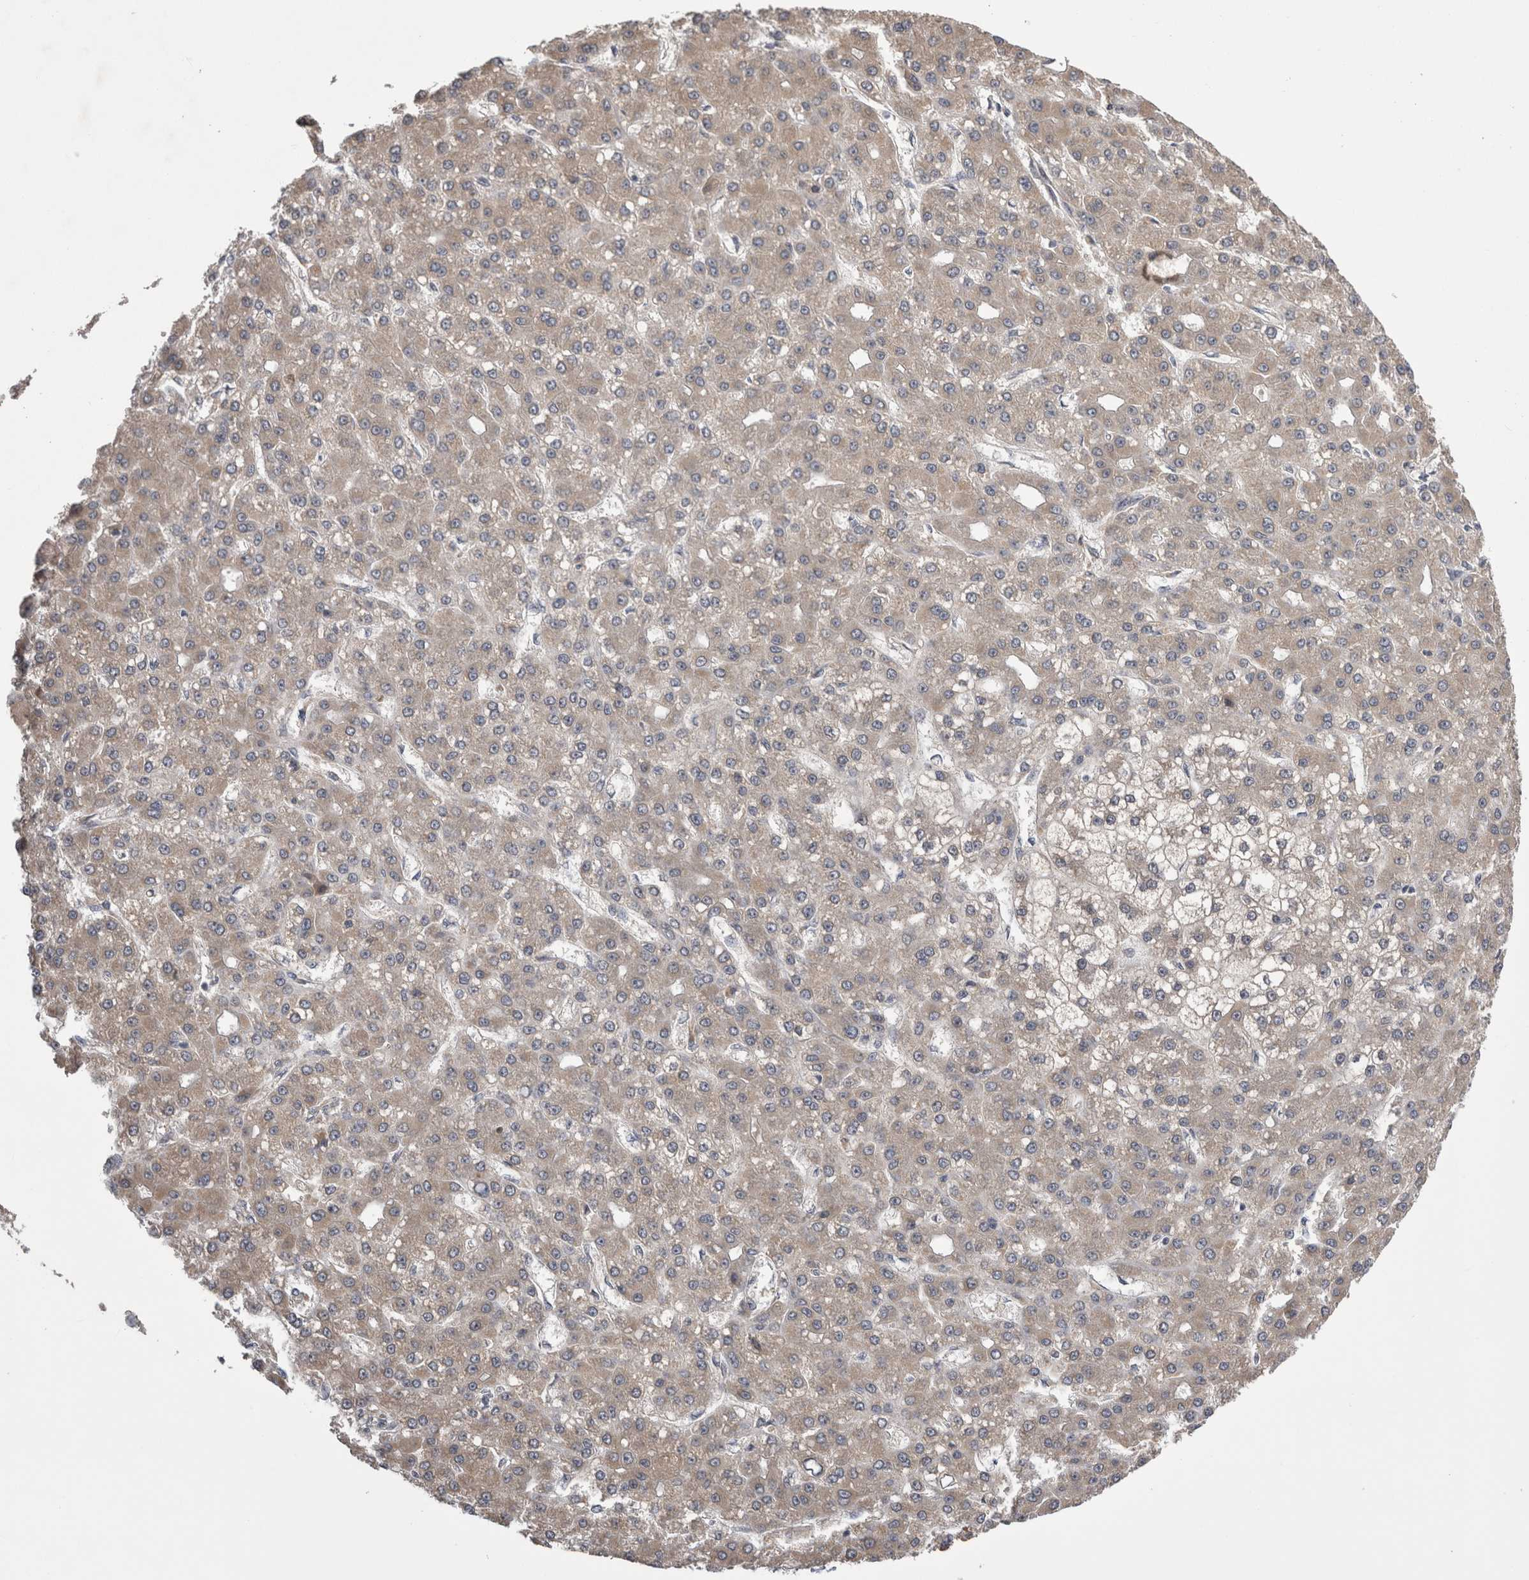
{"staining": {"intensity": "weak", "quantity": "<25%", "location": "cytoplasmic/membranous"}, "tissue": "liver cancer", "cell_type": "Tumor cells", "image_type": "cancer", "snomed": [{"axis": "morphology", "description": "Carcinoma, Hepatocellular, NOS"}, {"axis": "topography", "description": "Liver"}], "caption": "IHC histopathology image of neoplastic tissue: human hepatocellular carcinoma (liver) stained with DAB (3,3'-diaminobenzidine) shows no significant protein positivity in tumor cells. The staining is performed using DAB brown chromogen with nuclei counter-stained in using hematoxylin.", "gene": "ARHGAP29", "patient": {"sex": "male", "age": 67}}